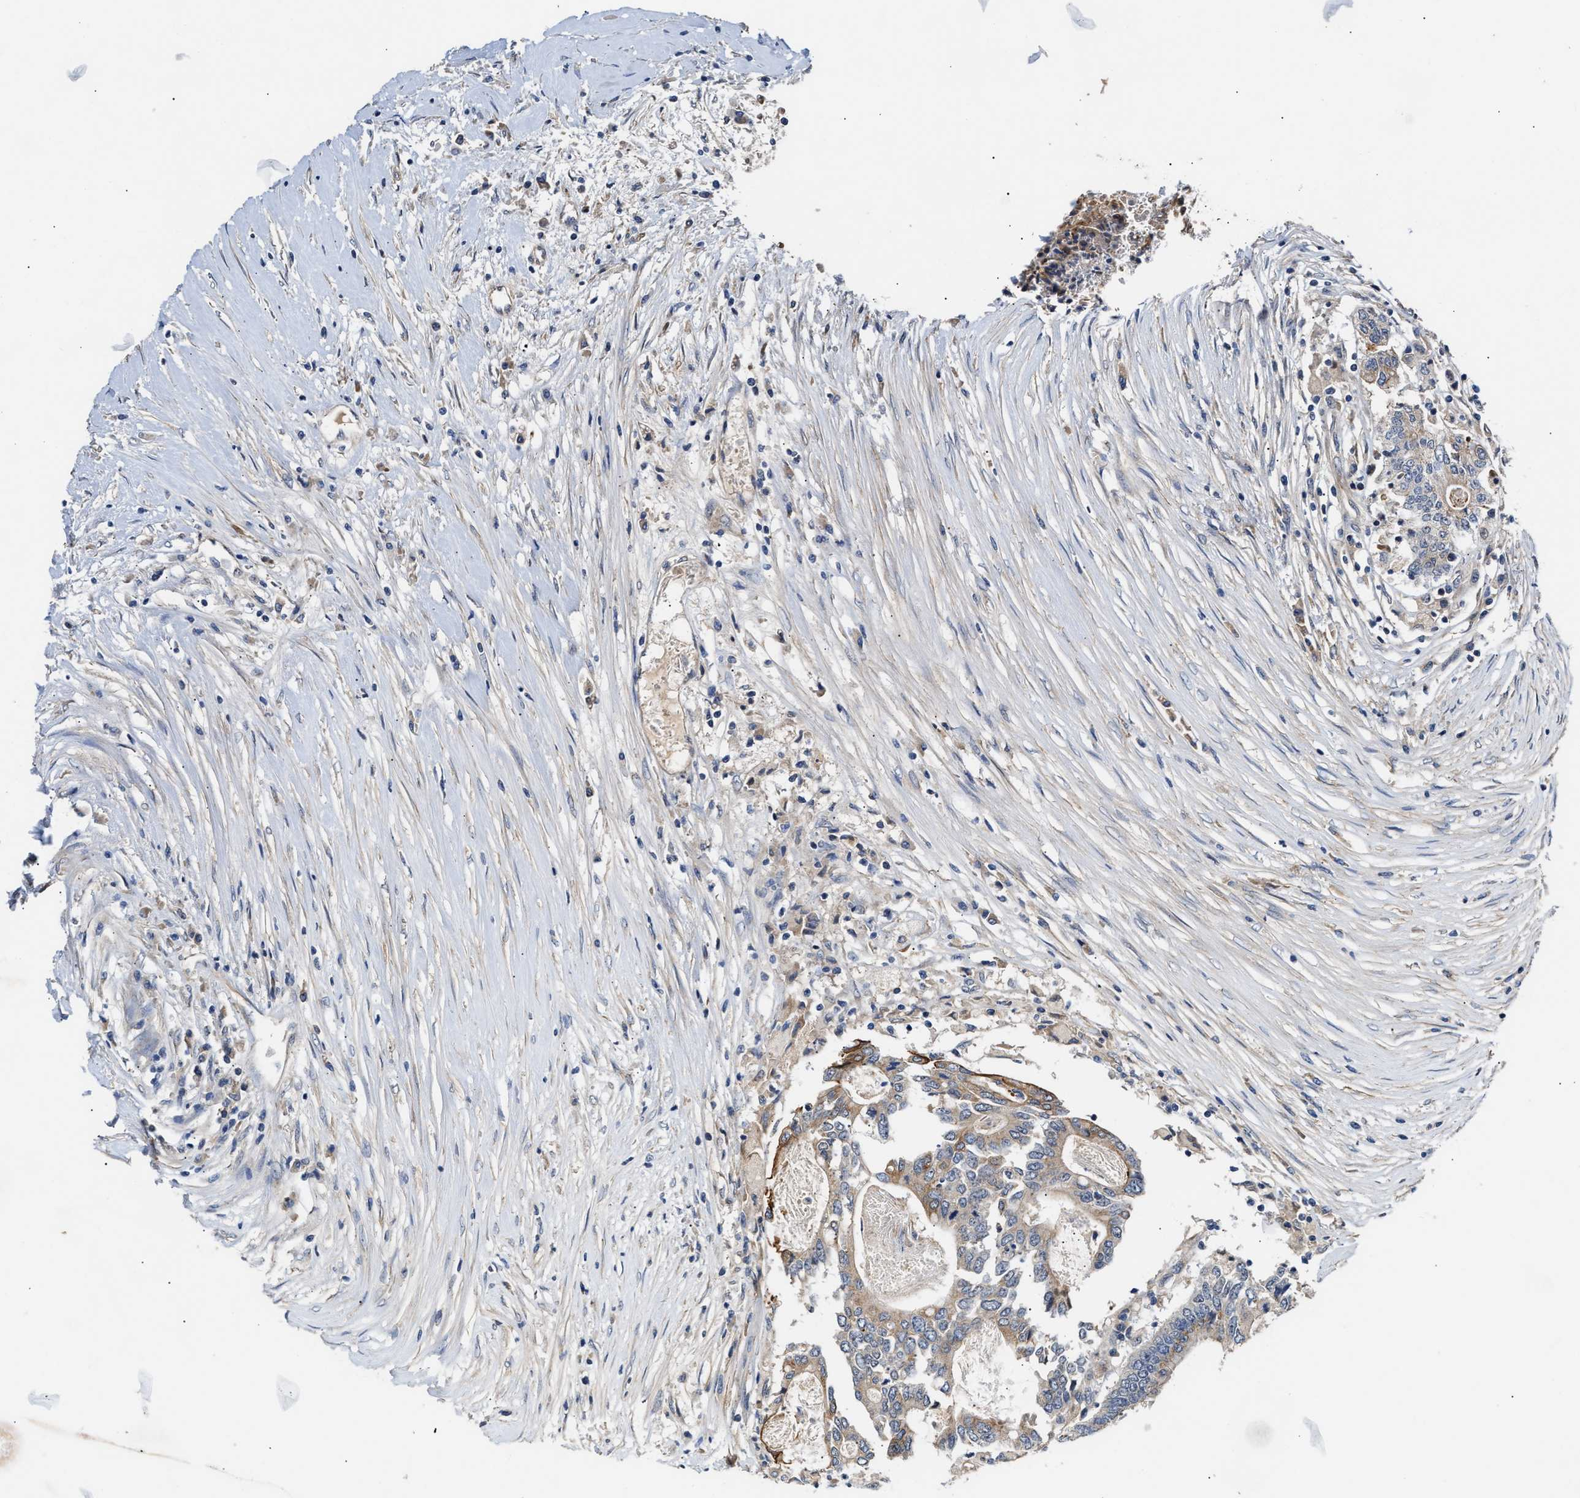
{"staining": {"intensity": "moderate", "quantity": "<25%", "location": "cytoplasmic/membranous"}, "tissue": "colorectal cancer", "cell_type": "Tumor cells", "image_type": "cancer", "snomed": [{"axis": "morphology", "description": "Adenocarcinoma, NOS"}, {"axis": "topography", "description": "Rectum"}], "caption": "IHC photomicrograph of human colorectal cancer (adenocarcinoma) stained for a protein (brown), which reveals low levels of moderate cytoplasmic/membranous expression in about <25% of tumor cells.", "gene": "CCDC146", "patient": {"sex": "male", "age": 63}}